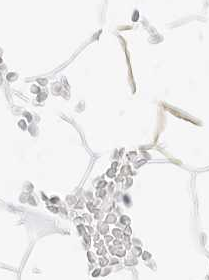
{"staining": {"intensity": "negative", "quantity": "none", "location": "none"}, "tissue": "adipose tissue", "cell_type": "Adipocytes", "image_type": "normal", "snomed": [{"axis": "morphology", "description": "Normal tissue, NOS"}, {"axis": "topography", "description": "Breast"}], "caption": "An image of human adipose tissue is negative for staining in adipocytes. (IHC, brightfield microscopy, high magnification).", "gene": "IQCC", "patient": {"sex": "female", "age": 23}}